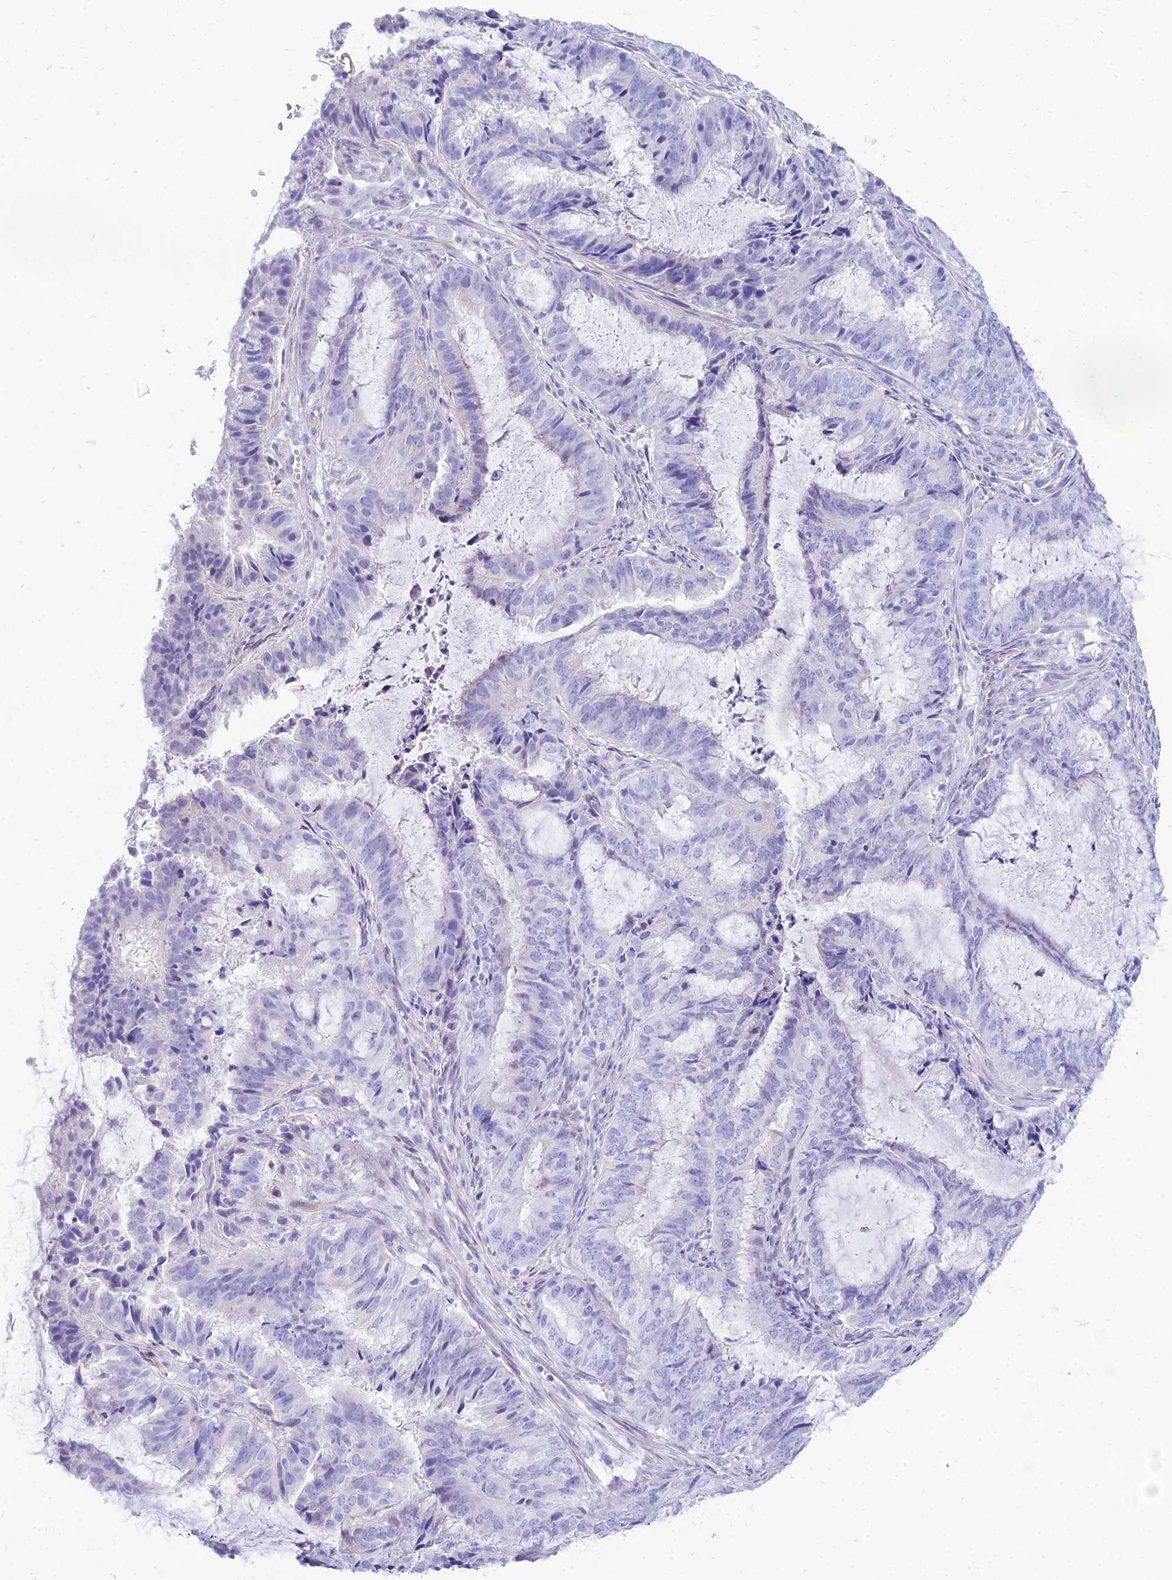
{"staining": {"intensity": "negative", "quantity": "none", "location": "none"}, "tissue": "endometrial cancer", "cell_type": "Tumor cells", "image_type": "cancer", "snomed": [{"axis": "morphology", "description": "Adenocarcinoma, NOS"}, {"axis": "topography", "description": "Endometrium"}], "caption": "The micrograph reveals no significant positivity in tumor cells of adenocarcinoma (endometrial).", "gene": "TAC3", "patient": {"sex": "female", "age": 51}}